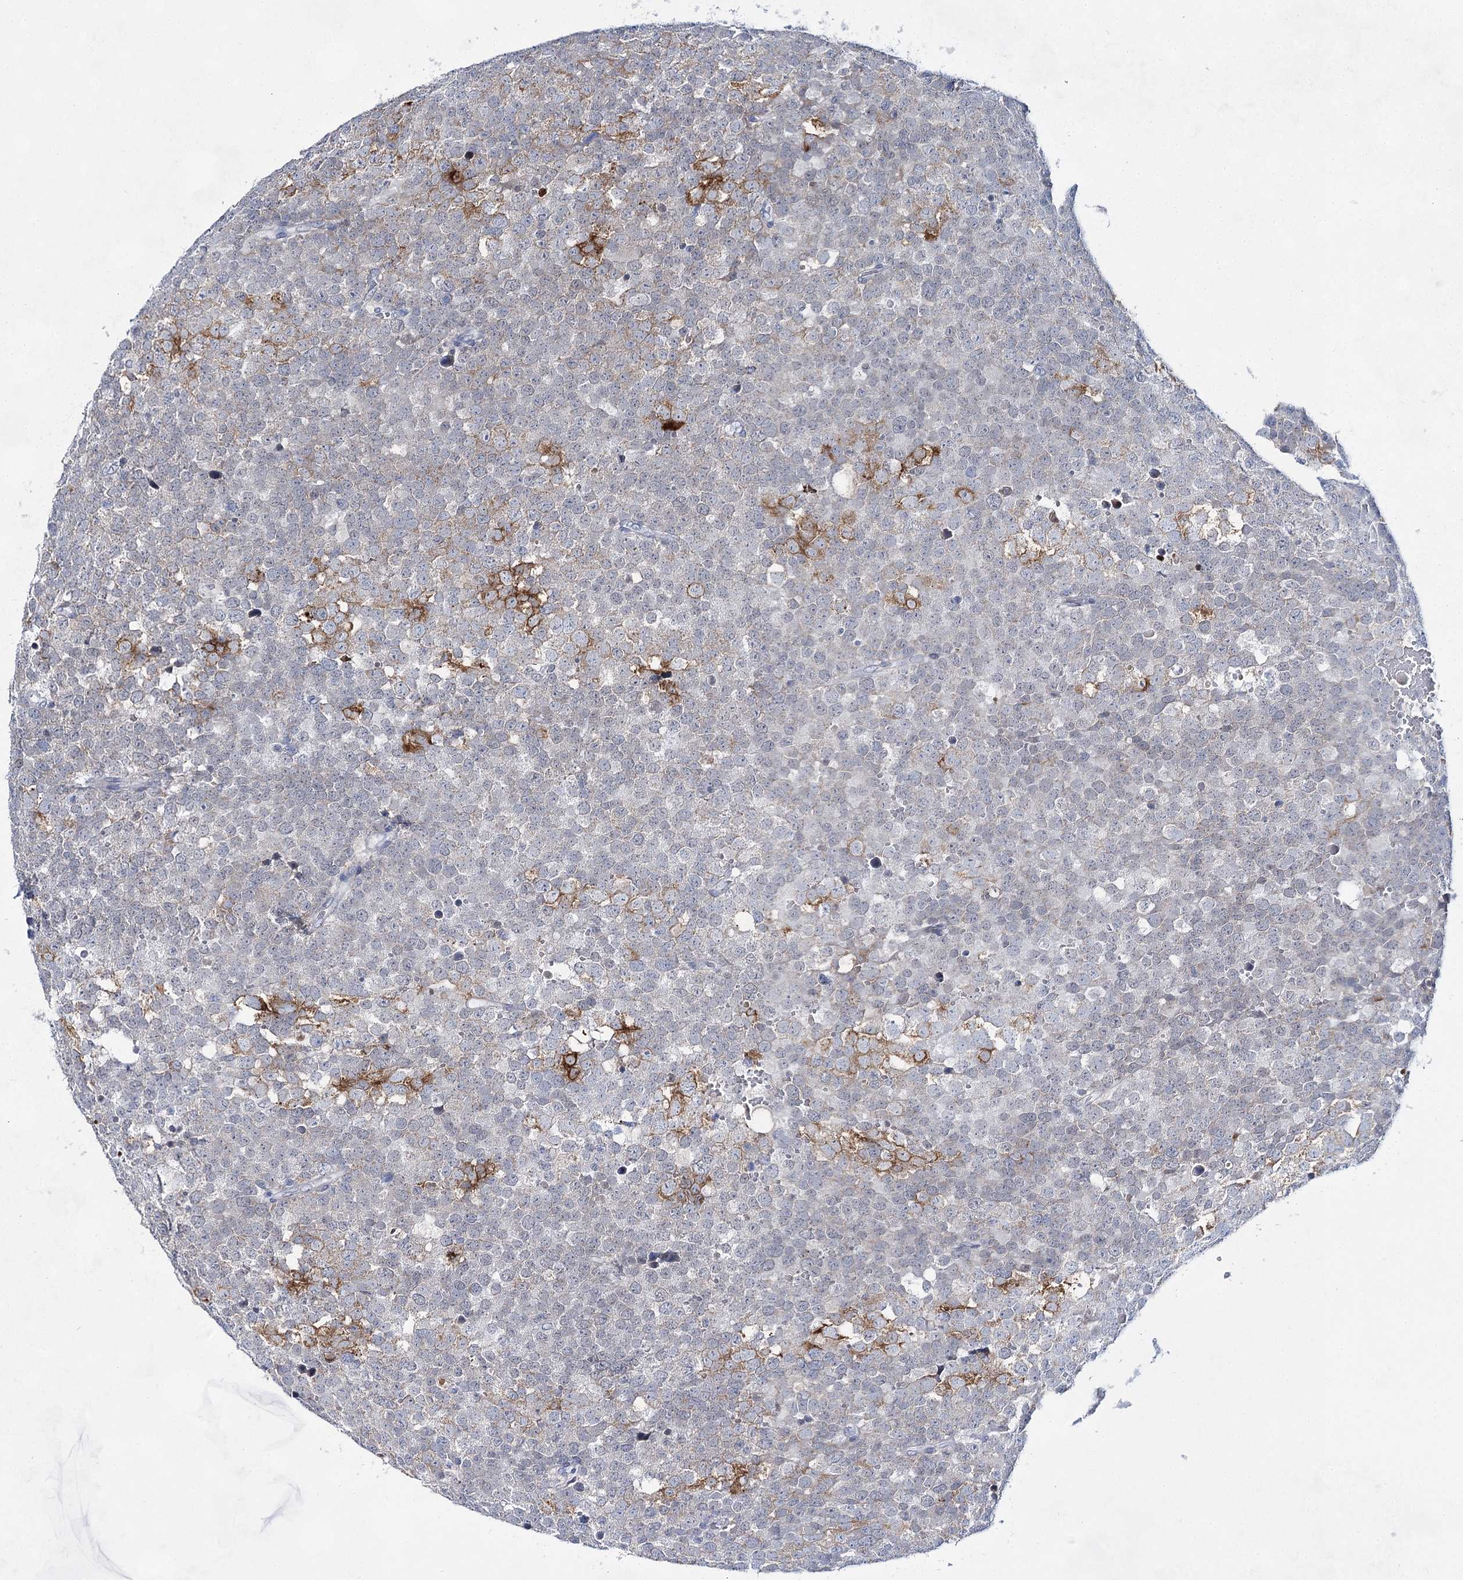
{"staining": {"intensity": "moderate", "quantity": "<25%", "location": "cytoplasmic/membranous"}, "tissue": "testis cancer", "cell_type": "Tumor cells", "image_type": "cancer", "snomed": [{"axis": "morphology", "description": "Seminoma, NOS"}, {"axis": "topography", "description": "Testis"}], "caption": "Testis cancer (seminoma) stained for a protein (brown) reveals moderate cytoplasmic/membranous positive positivity in about <25% of tumor cells.", "gene": "BPHL", "patient": {"sex": "male", "age": 71}}